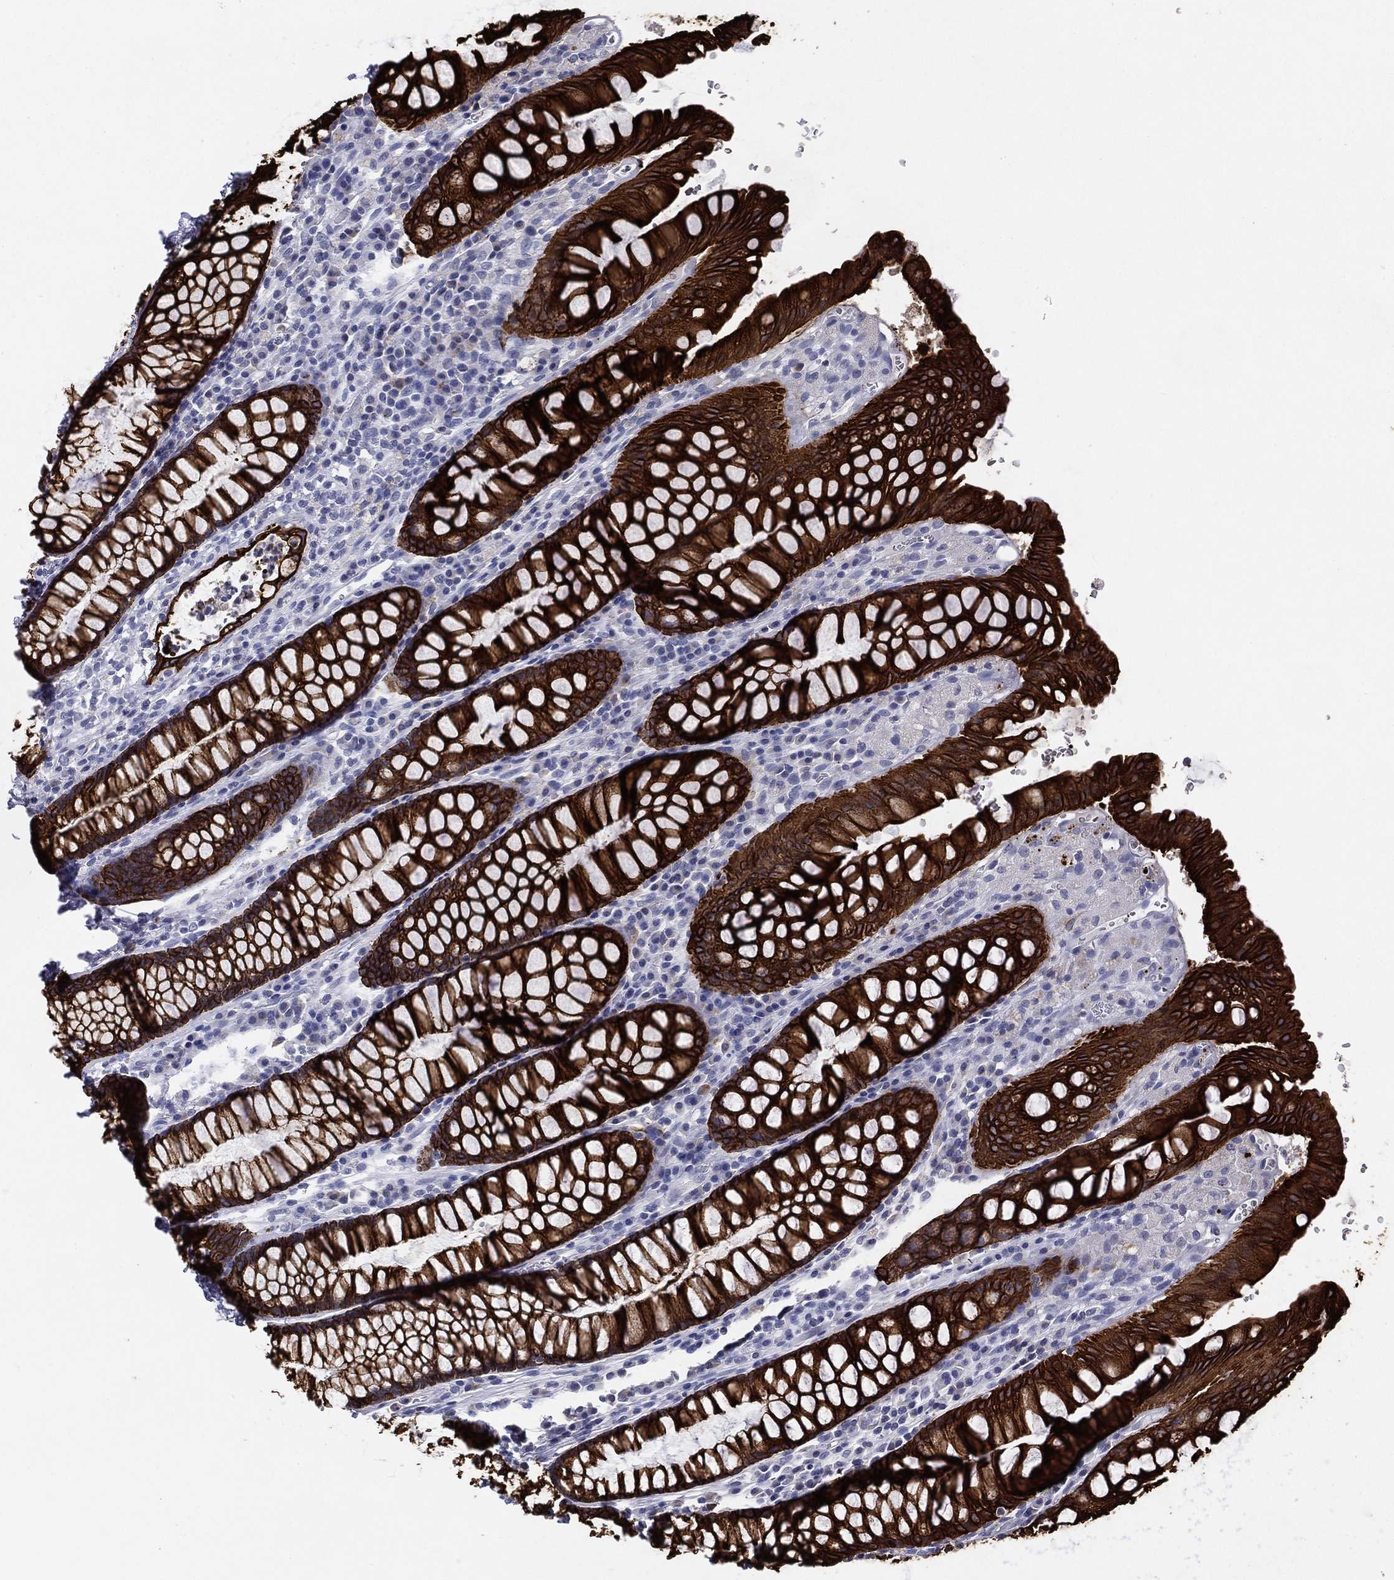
{"staining": {"intensity": "strong", "quantity": ">75%", "location": "cytoplasmic/membranous"}, "tissue": "rectum", "cell_type": "Glandular cells", "image_type": "normal", "snomed": [{"axis": "morphology", "description": "Normal tissue, NOS"}, {"axis": "topography", "description": "Rectum"}], "caption": "Brown immunohistochemical staining in normal human rectum demonstrates strong cytoplasmic/membranous positivity in approximately >75% of glandular cells. Immunohistochemistry (ihc) stains the protein in brown and the nuclei are stained blue.", "gene": "KRT7", "patient": {"sex": "female", "age": 68}}